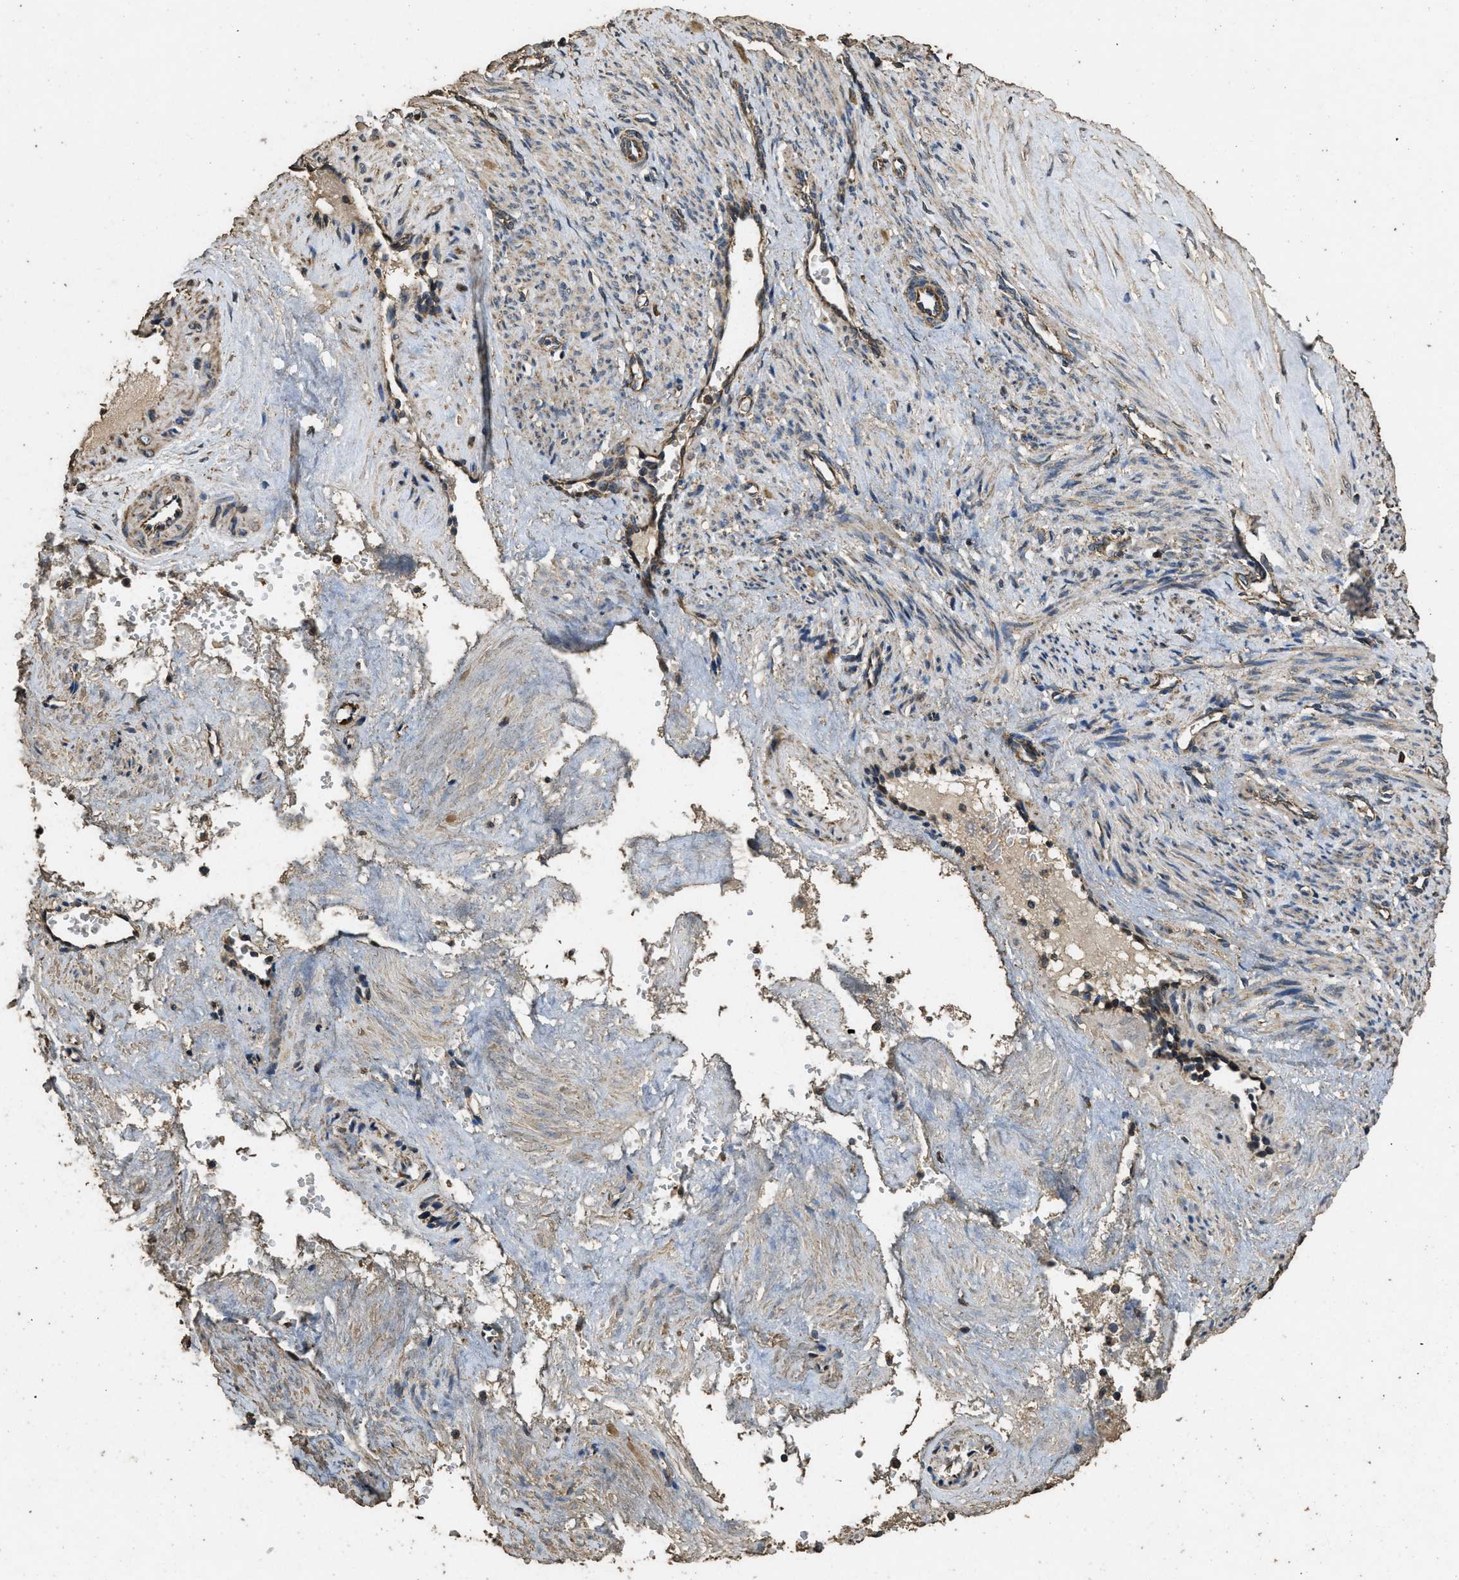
{"staining": {"intensity": "weak", "quantity": ">75%", "location": "cytoplasmic/membranous"}, "tissue": "smooth muscle", "cell_type": "Smooth muscle cells", "image_type": "normal", "snomed": [{"axis": "morphology", "description": "Normal tissue, NOS"}, {"axis": "topography", "description": "Endometrium"}], "caption": "Protein staining by immunohistochemistry (IHC) displays weak cytoplasmic/membranous staining in approximately >75% of smooth muscle cells in unremarkable smooth muscle. (IHC, brightfield microscopy, high magnification).", "gene": "CYRIA", "patient": {"sex": "female", "age": 33}}